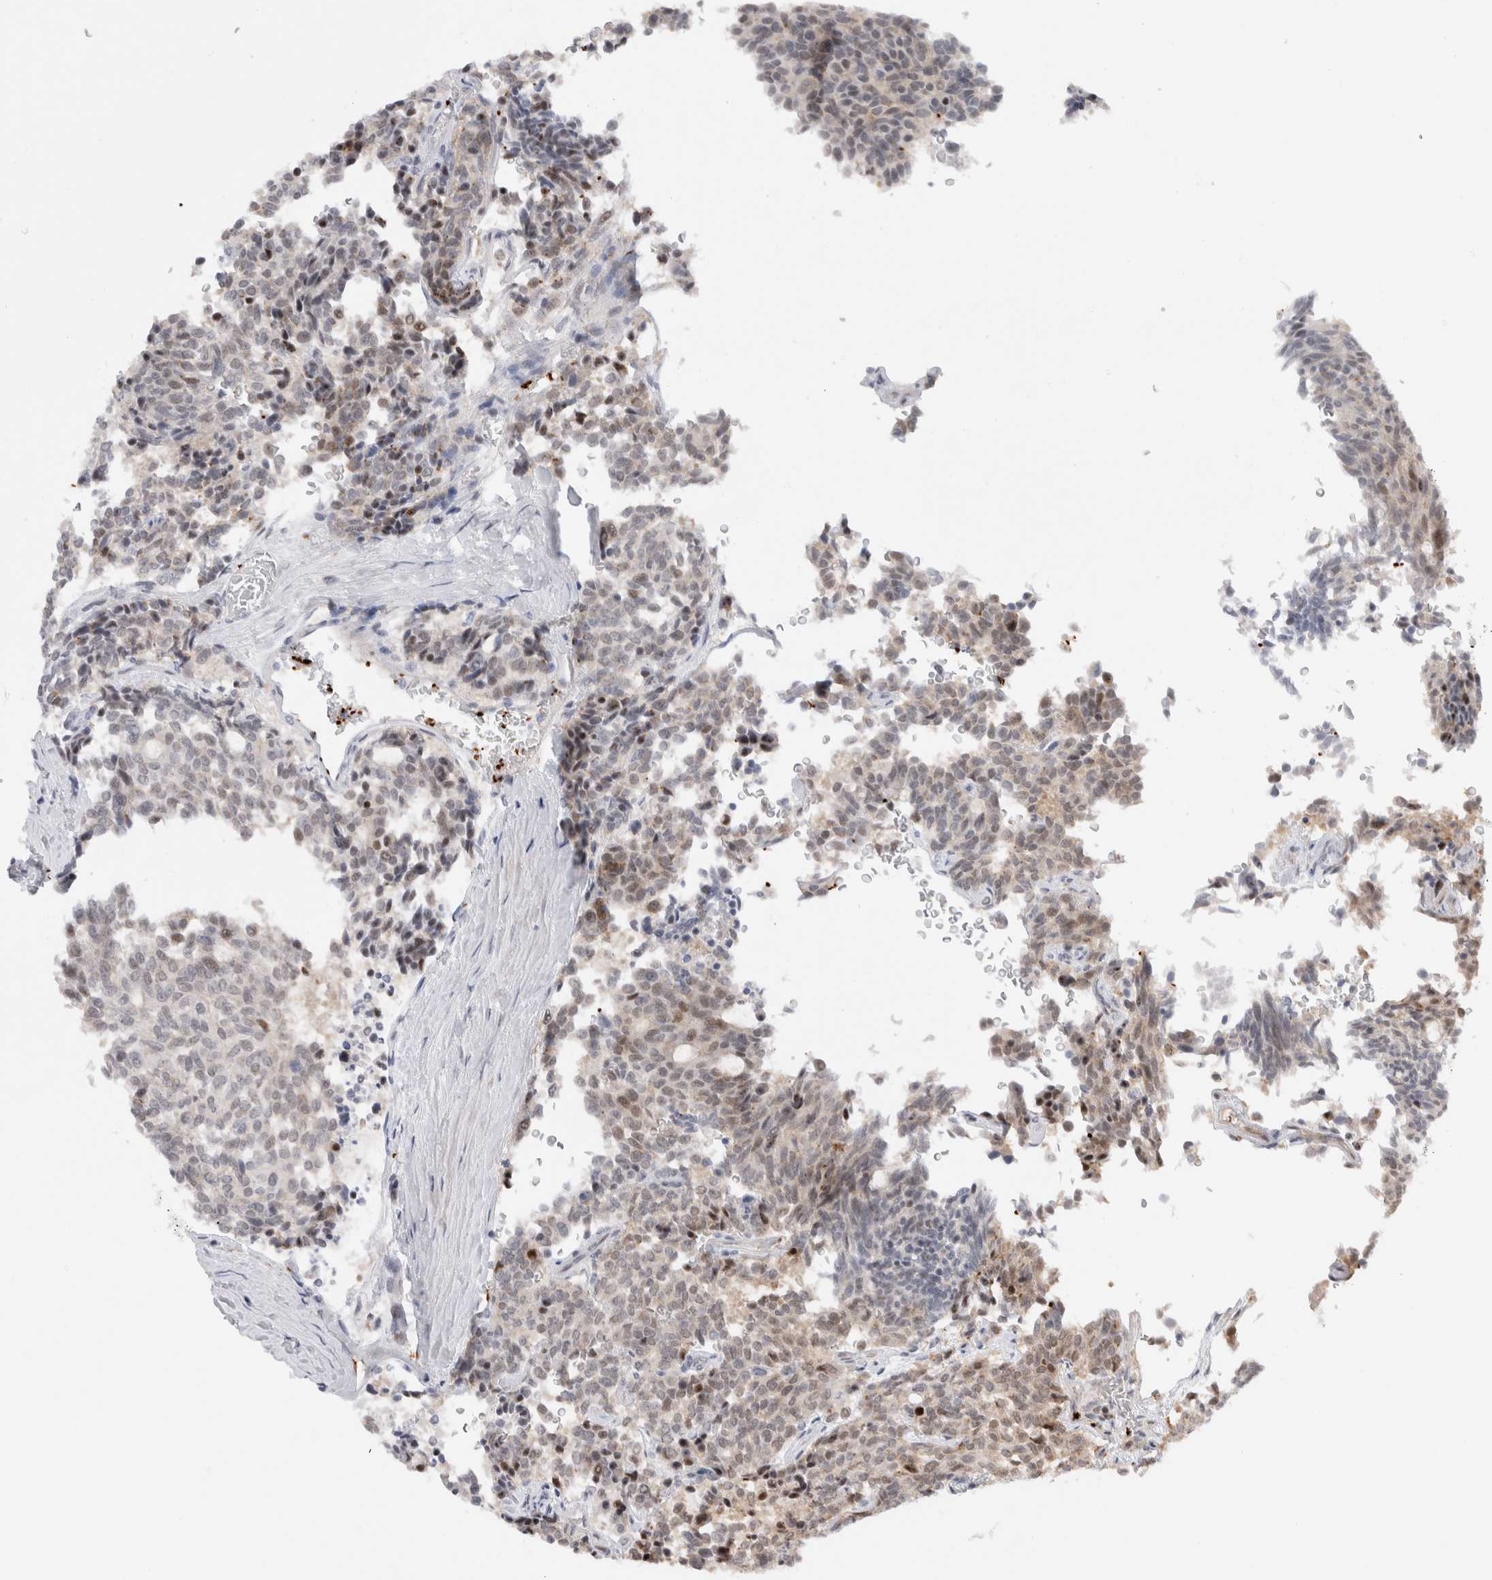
{"staining": {"intensity": "weak", "quantity": "25%-75%", "location": "nuclear"}, "tissue": "carcinoid", "cell_type": "Tumor cells", "image_type": "cancer", "snomed": [{"axis": "morphology", "description": "Carcinoid, malignant, NOS"}, {"axis": "topography", "description": "Pancreas"}], "caption": "This micrograph exhibits IHC staining of human carcinoid (malignant), with low weak nuclear staining in approximately 25%-75% of tumor cells.", "gene": "VPS28", "patient": {"sex": "female", "age": 54}}